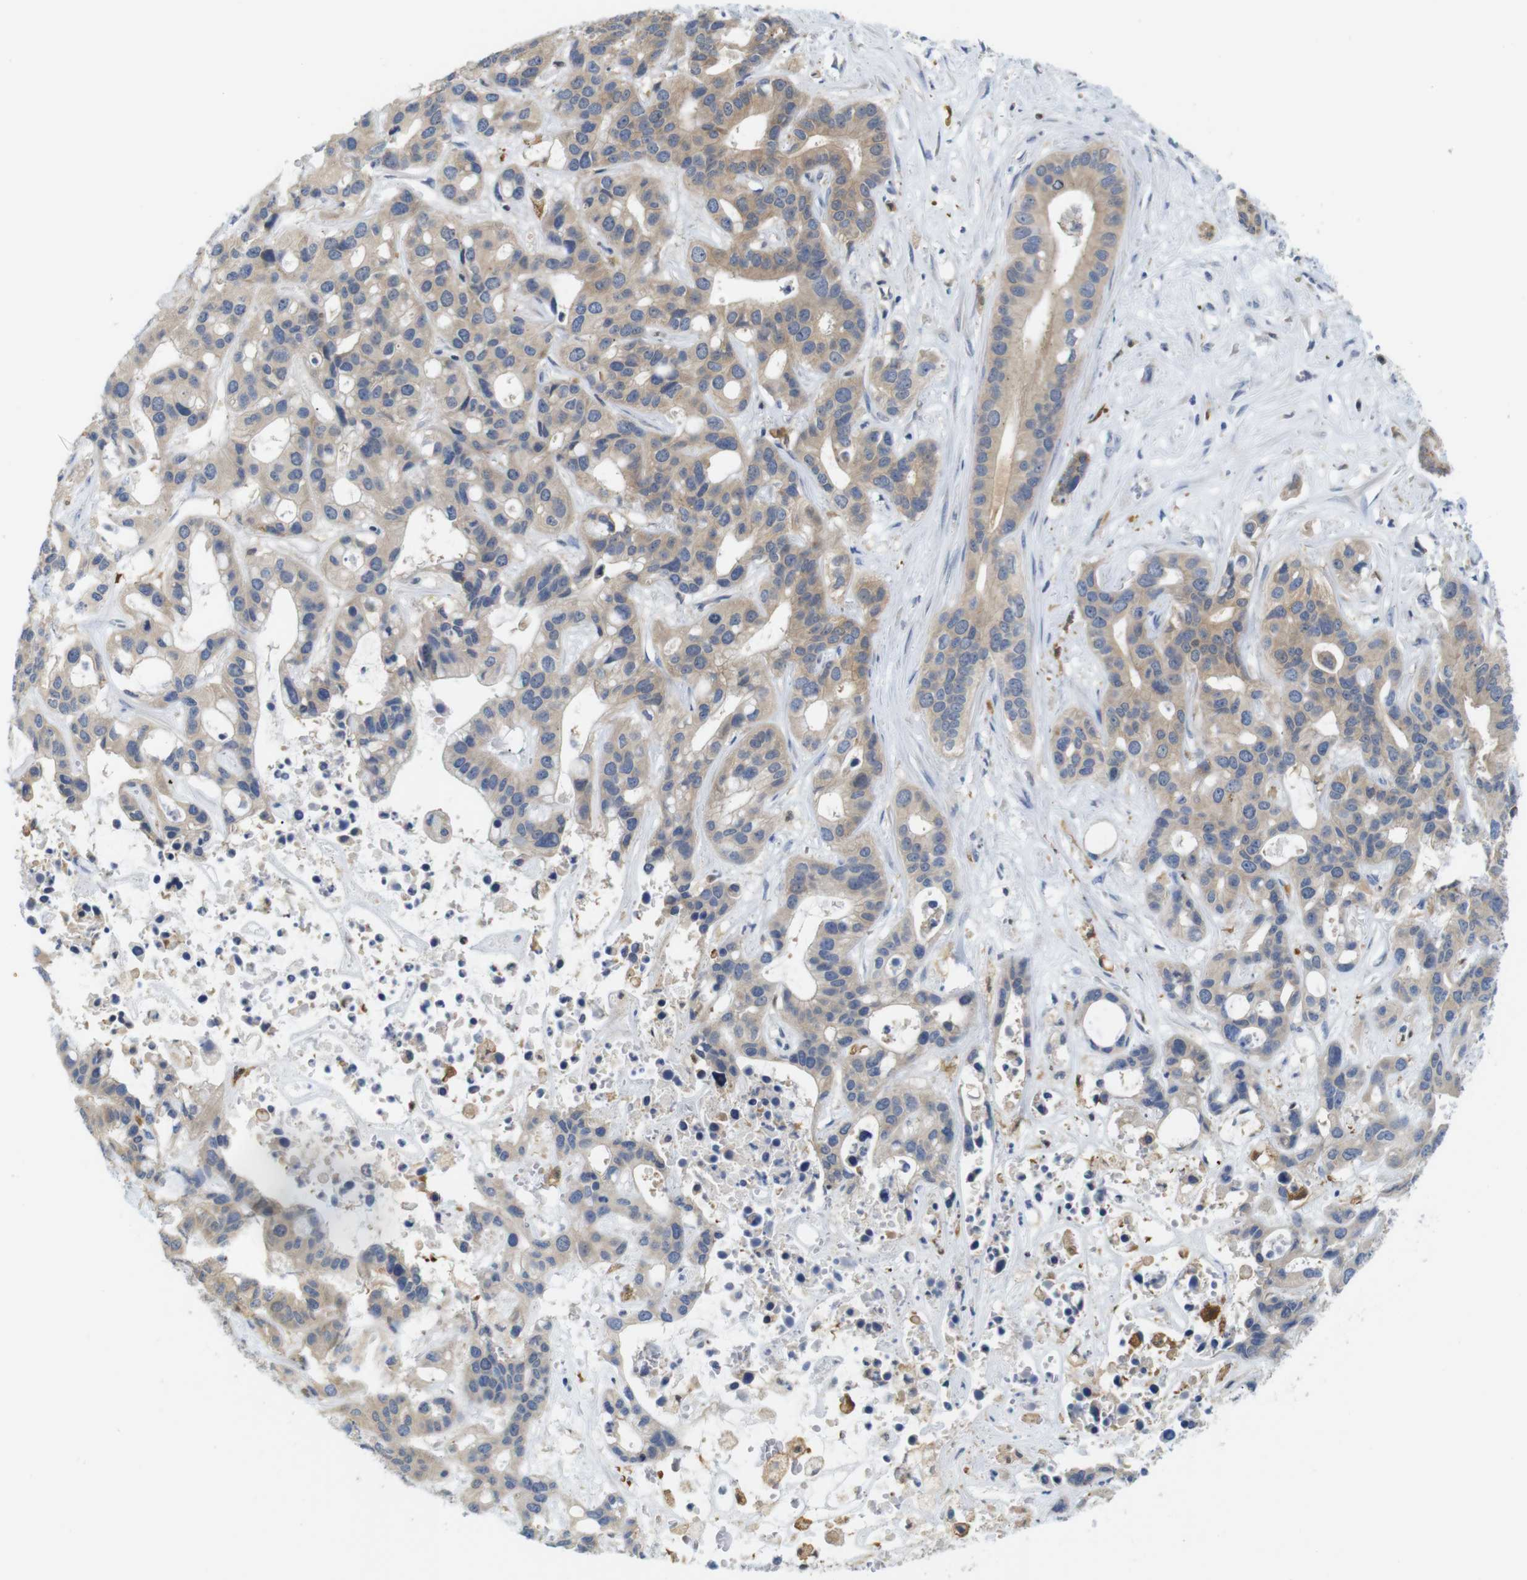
{"staining": {"intensity": "weak", "quantity": ">75%", "location": "cytoplasmic/membranous"}, "tissue": "liver cancer", "cell_type": "Tumor cells", "image_type": "cancer", "snomed": [{"axis": "morphology", "description": "Cholangiocarcinoma"}, {"axis": "topography", "description": "Liver"}], "caption": "A brown stain labels weak cytoplasmic/membranous staining of a protein in liver cancer tumor cells.", "gene": "NEBL", "patient": {"sex": "female", "age": 65}}